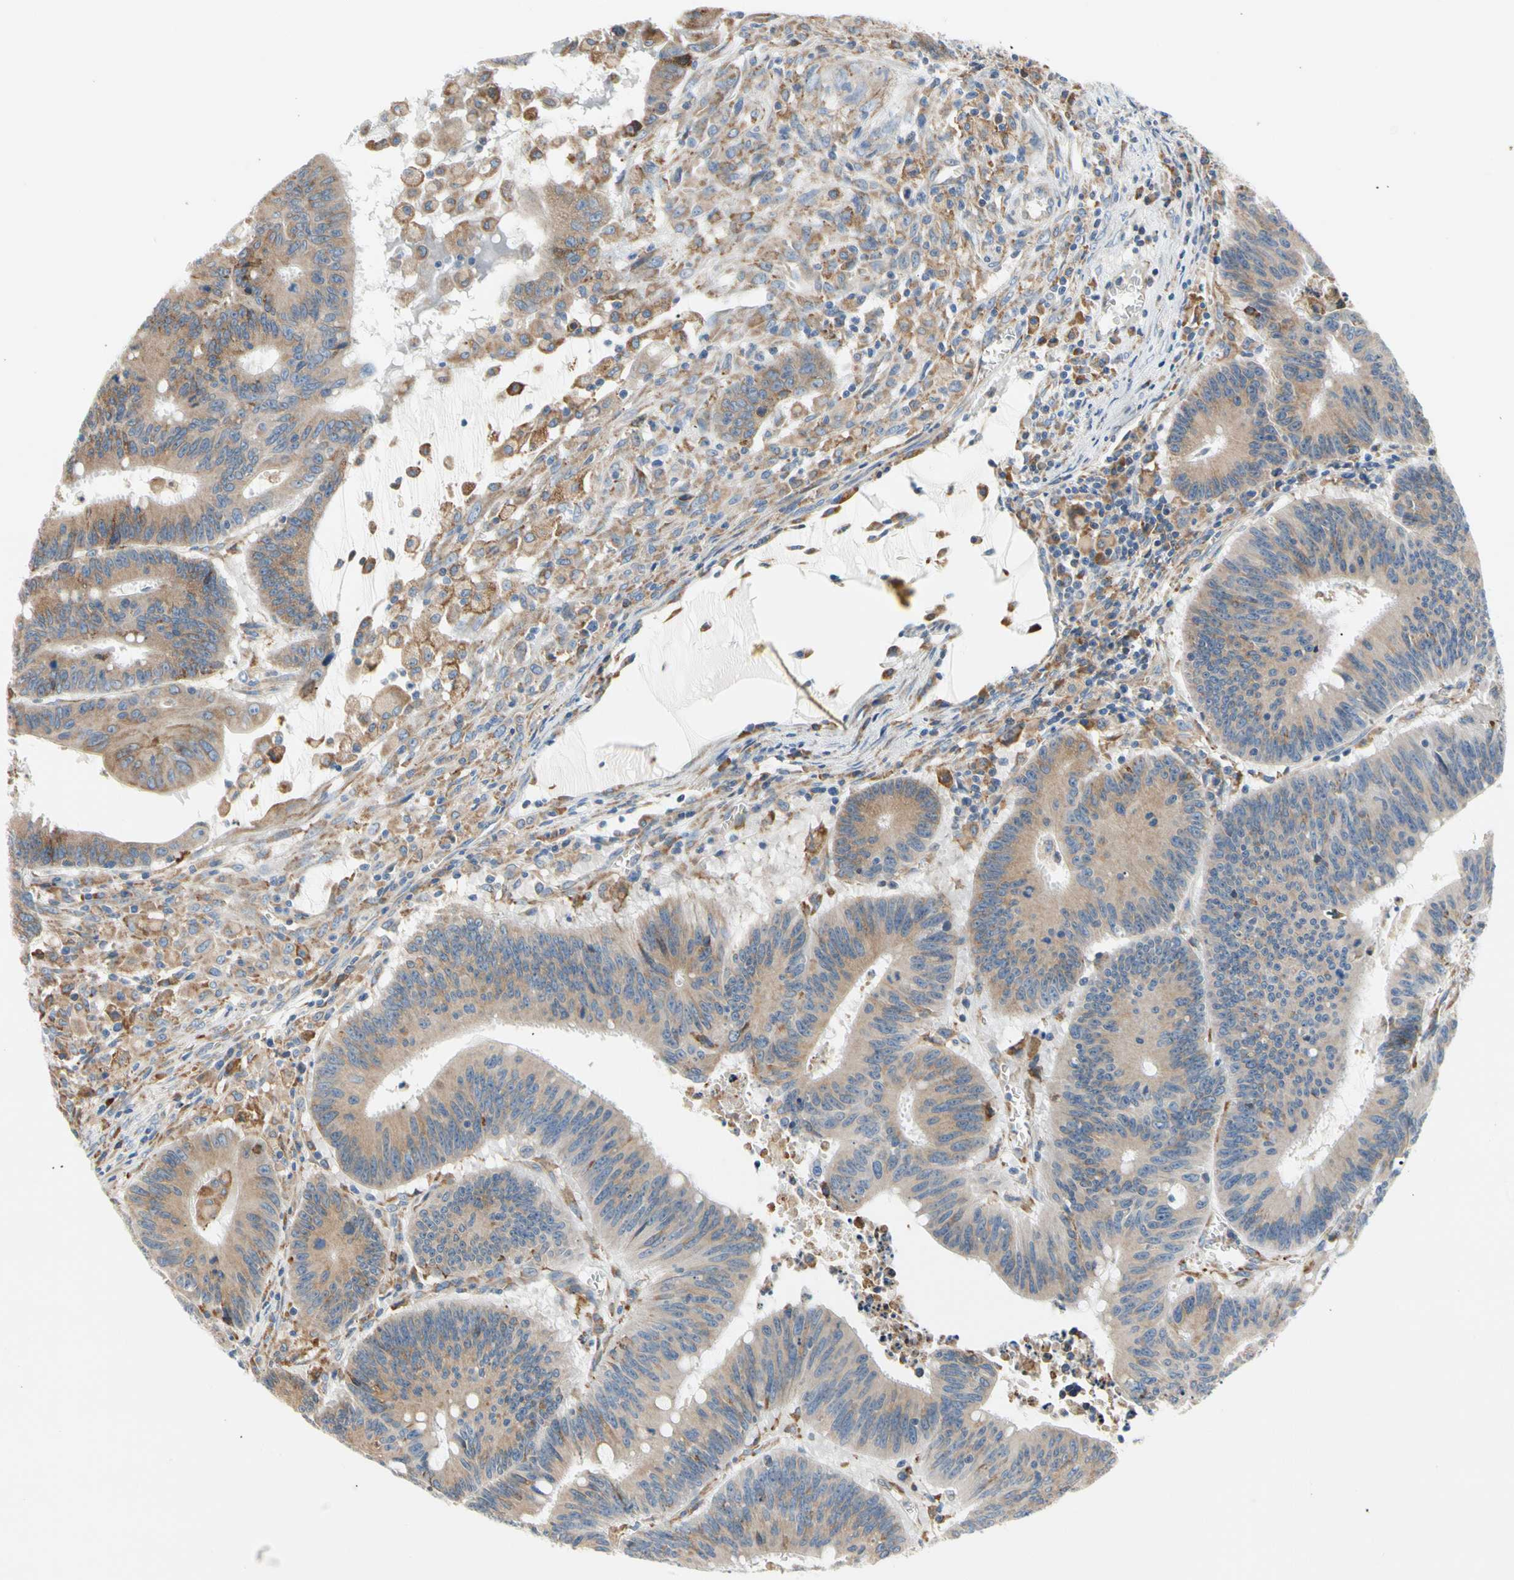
{"staining": {"intensity": "moderate", "quantity": ">75%", "location": "cytoplasmic/membranous"}, "tissue": "colorectal cancer", "cell_type": "Tumor cells", "image_type": "cancer", "snomed": [{"axis": "morphology", "description": "Adenocarcinoma, NOS"}, {"axis": "topography", "description": "Colon"}], "caption": "Approximately >75% of tumor cells in human colorectal adenocarcinoma demonstrate moderate cytoplasmic/membranous protein expression as visualized by brown immunohistochemical staining.", "gene": "STXBP1", "patient": {"sex": "male", "age": 45}}